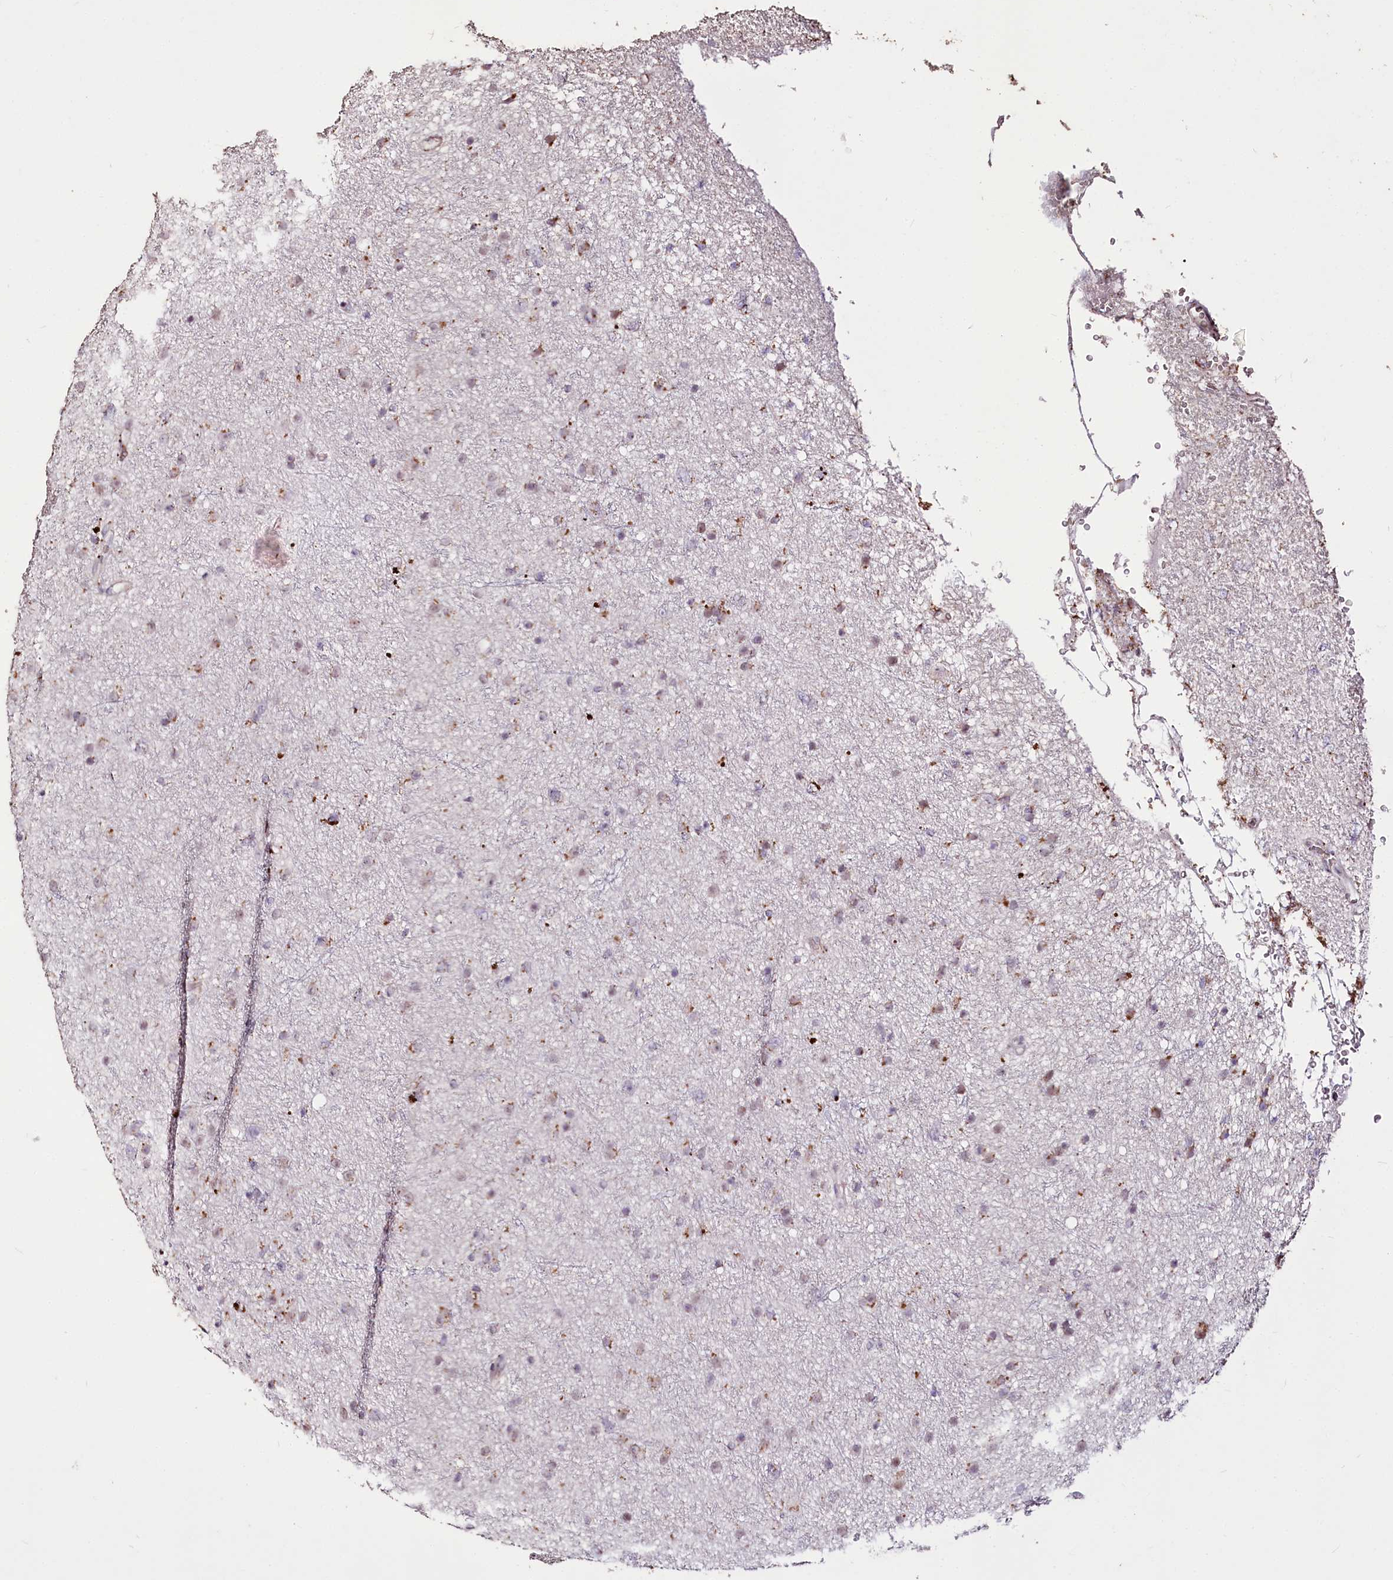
{"staining": {"intensity": "weak", "quantity": "<25%", "location": "cytoplasmic/membranous"}, "tissue": "glioma", "cell_type": "Tumor cells", "image_type": "cancer", "snomed": [{"axis": "morphology", "description": "Glioma, malignant, Low grade"}, {"axis": "topography", "description": "Cerebral cortex"}], "caption": "DAB immunohistochemical staining of glioma shows no significant staining in tumor cells.", "gene": "CARD19", "patient": {"sex": "female", "age": 39}}